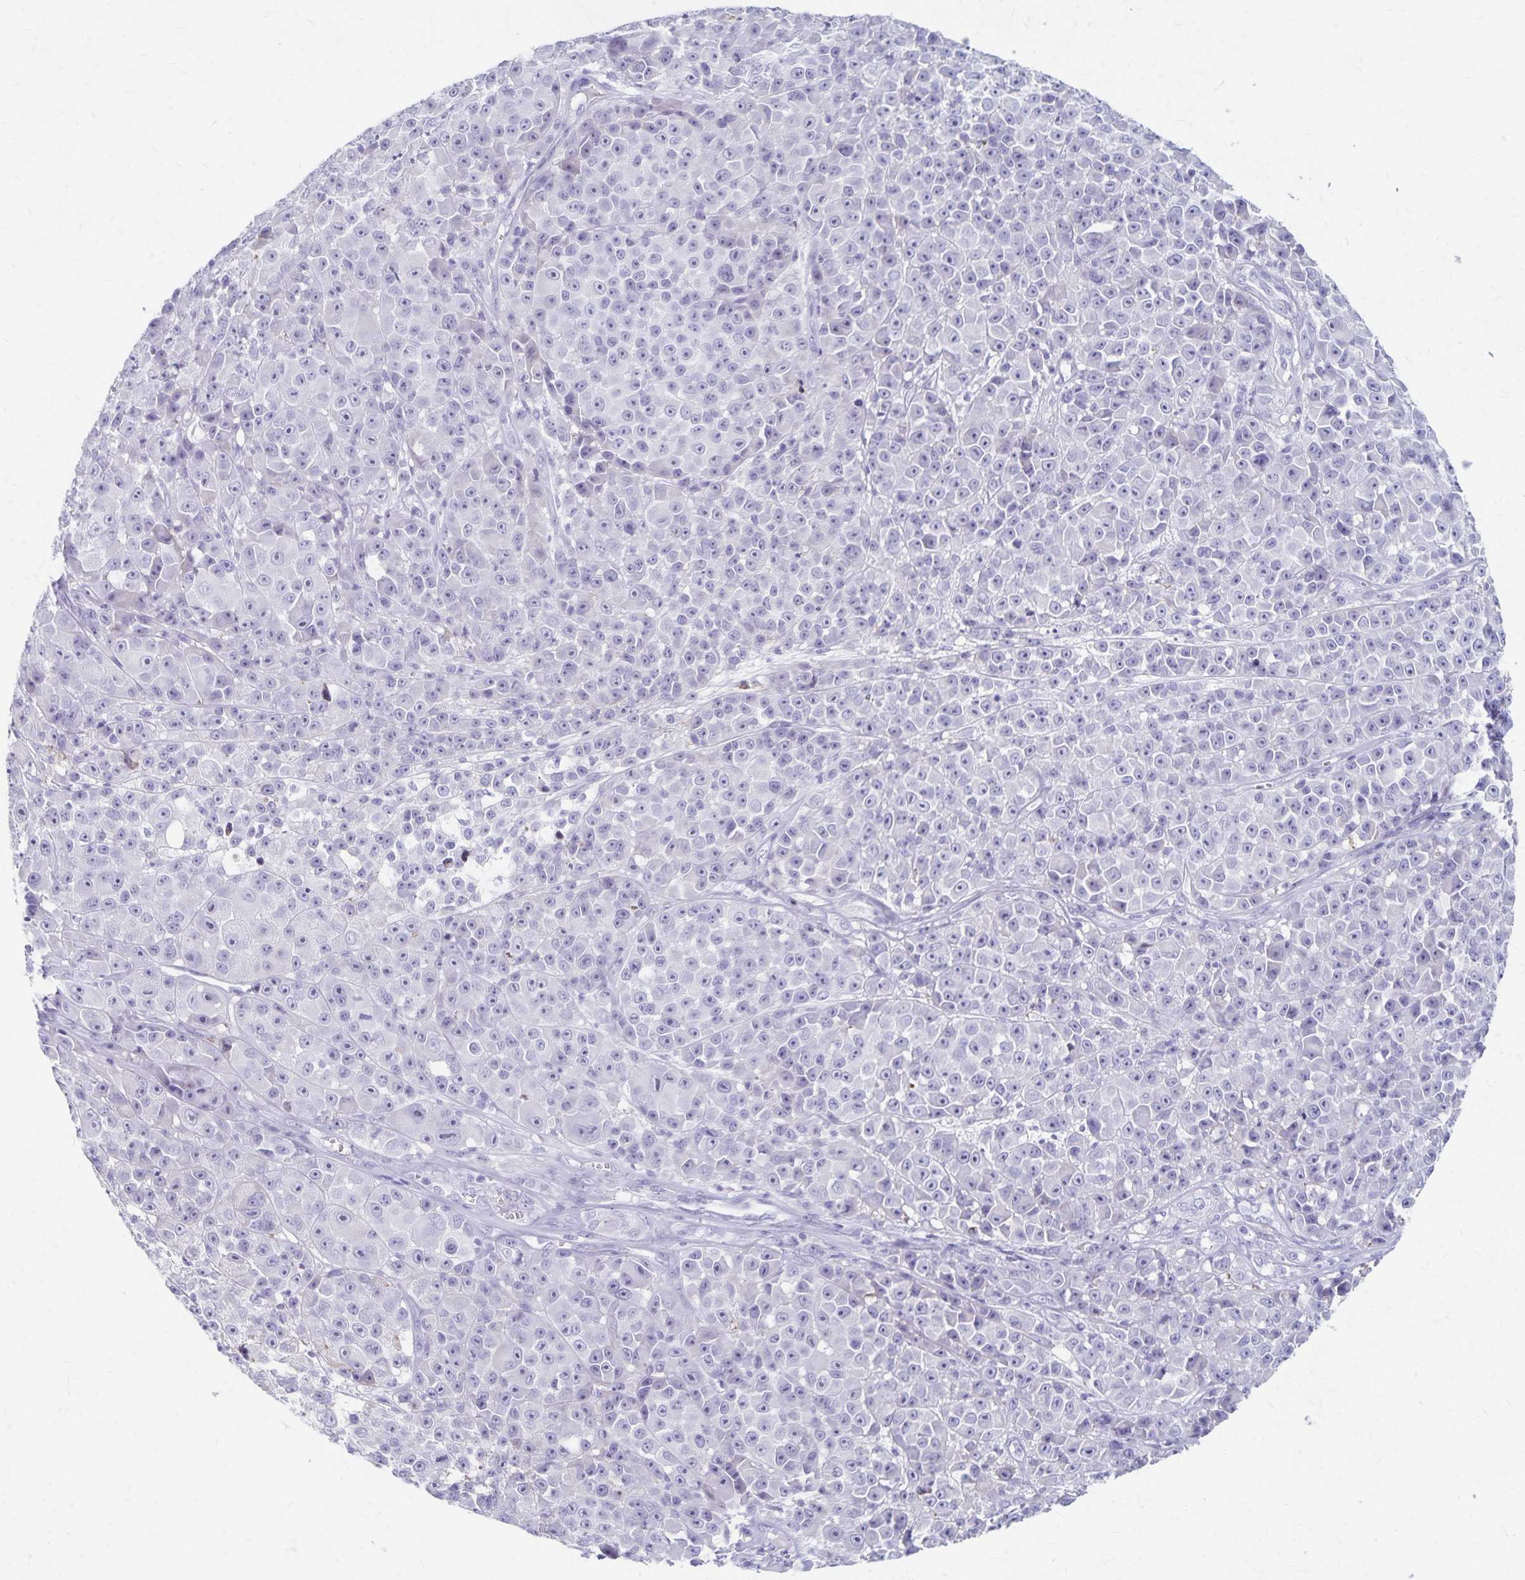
{"staining": {"intensity": "negative", "quantity": "none", "location": "none"}, "tissue": "melanoma", "cell_type": "Tumor cells", "image_type": "cancer", "snomed": [{"axis": "morphology", "description": "Malignant melanoma, NOS"}, {"axis": "topography", "description": "Skin"}, {"axis": "topography", "description": "Skin of back"}], "caption": "IHC photomicrograph of human malignant melanoma stained for a protein (brown), which exhibits no expression in tumor cells.", "gene": "GPBAR1", "patient": {"sex": "male", "age": 91}}